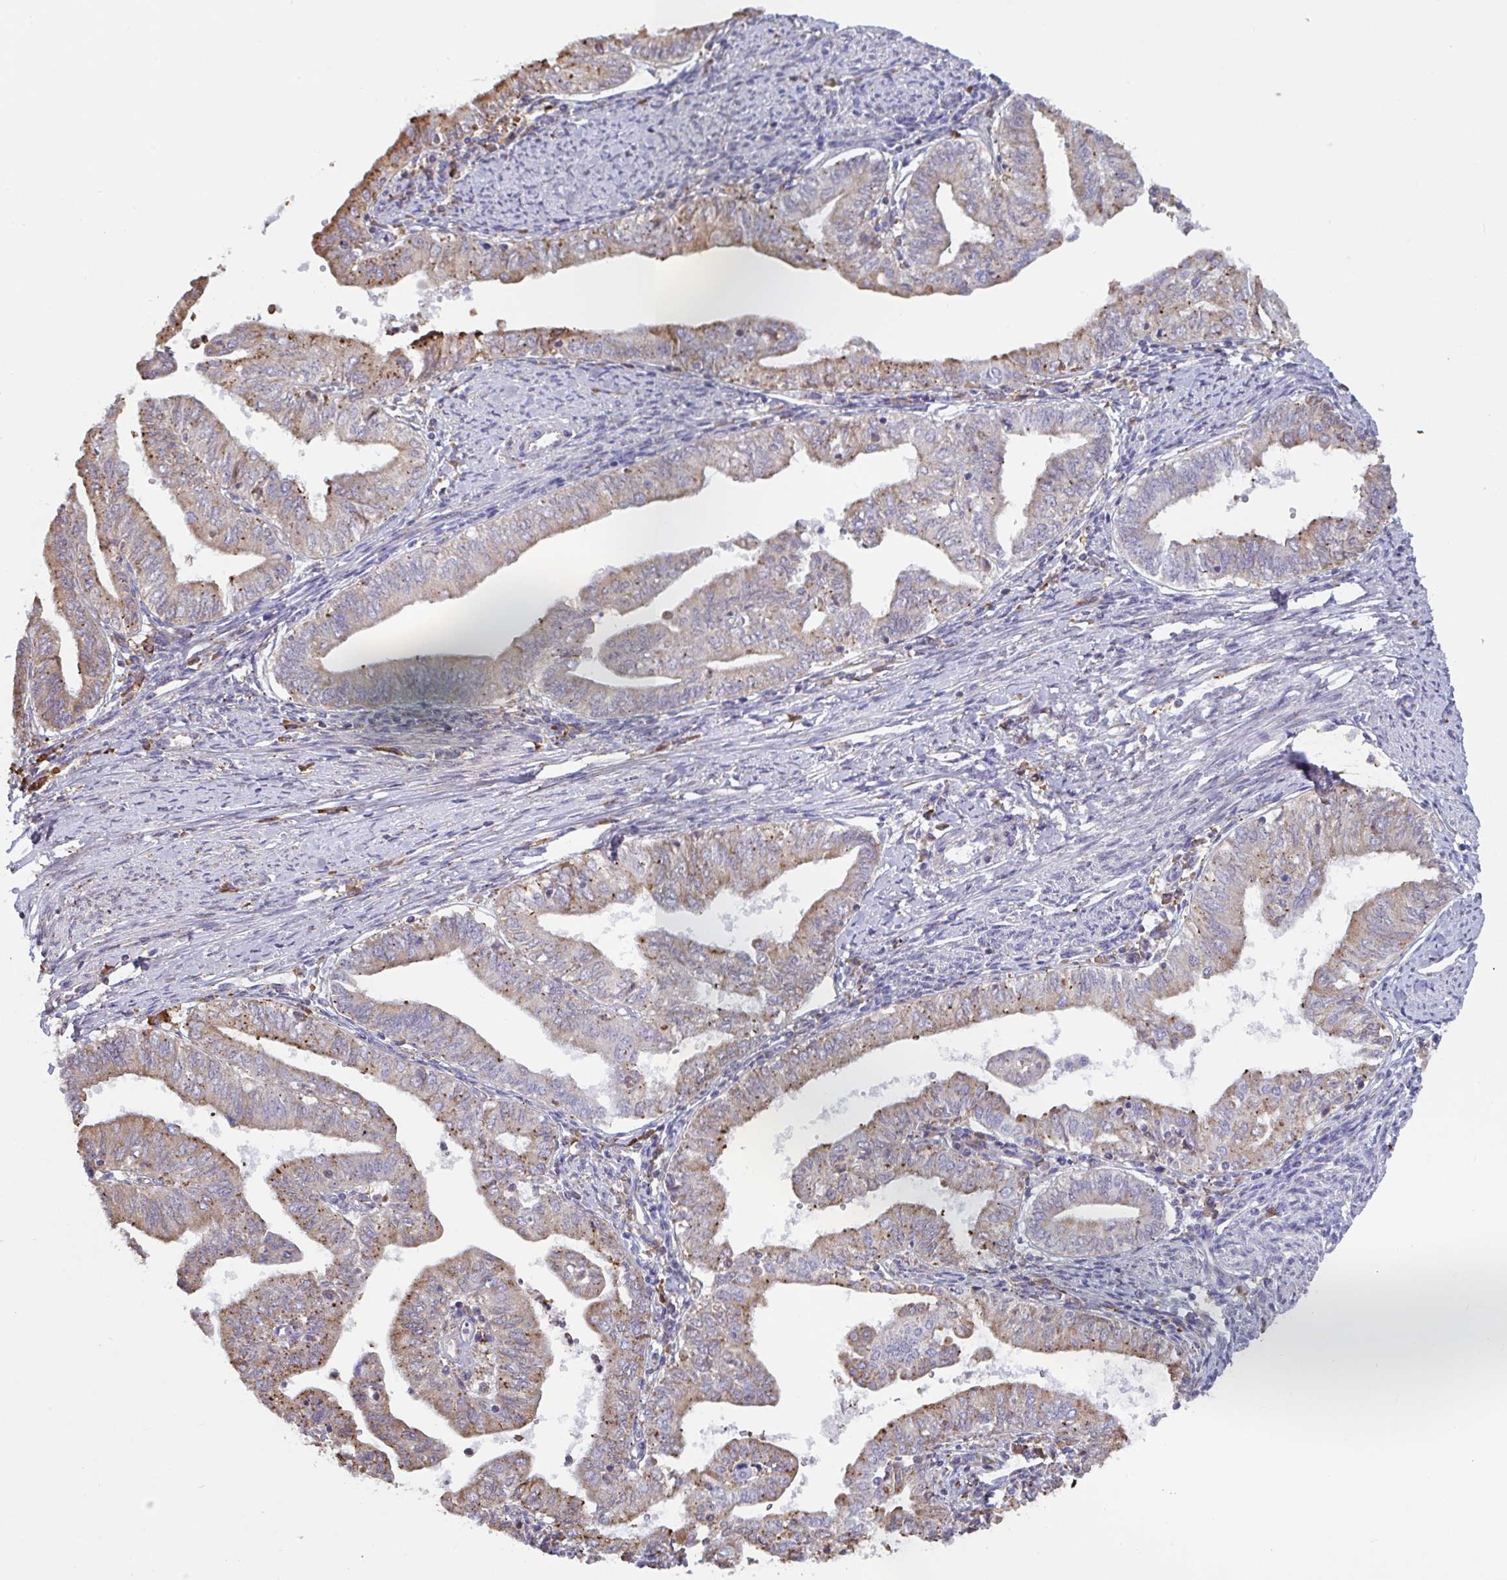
{"staining": {"intensity": "moderate", "quantity": "25%-75%", "location": "cytoplasmic/membranous"}, "tissue": "endometrial cancer", "cell_type": "Tumor cells", "image_type": "cancer", "snomed": [{"axis": "morphology", "description": "Adenocarcinoma, NOS"}, {"axis": "topography", "description": "Endometrium"}], "caption": "This photomicrograph shows IHC staining of human endometrial cancer (adenocarcinoma), with medium moderate cytoplasmic/membranous positivity in approximately 25%-75% of tumor cells.", "gene": "MYMK", "patient": {"sex": "female", "age": 66}}